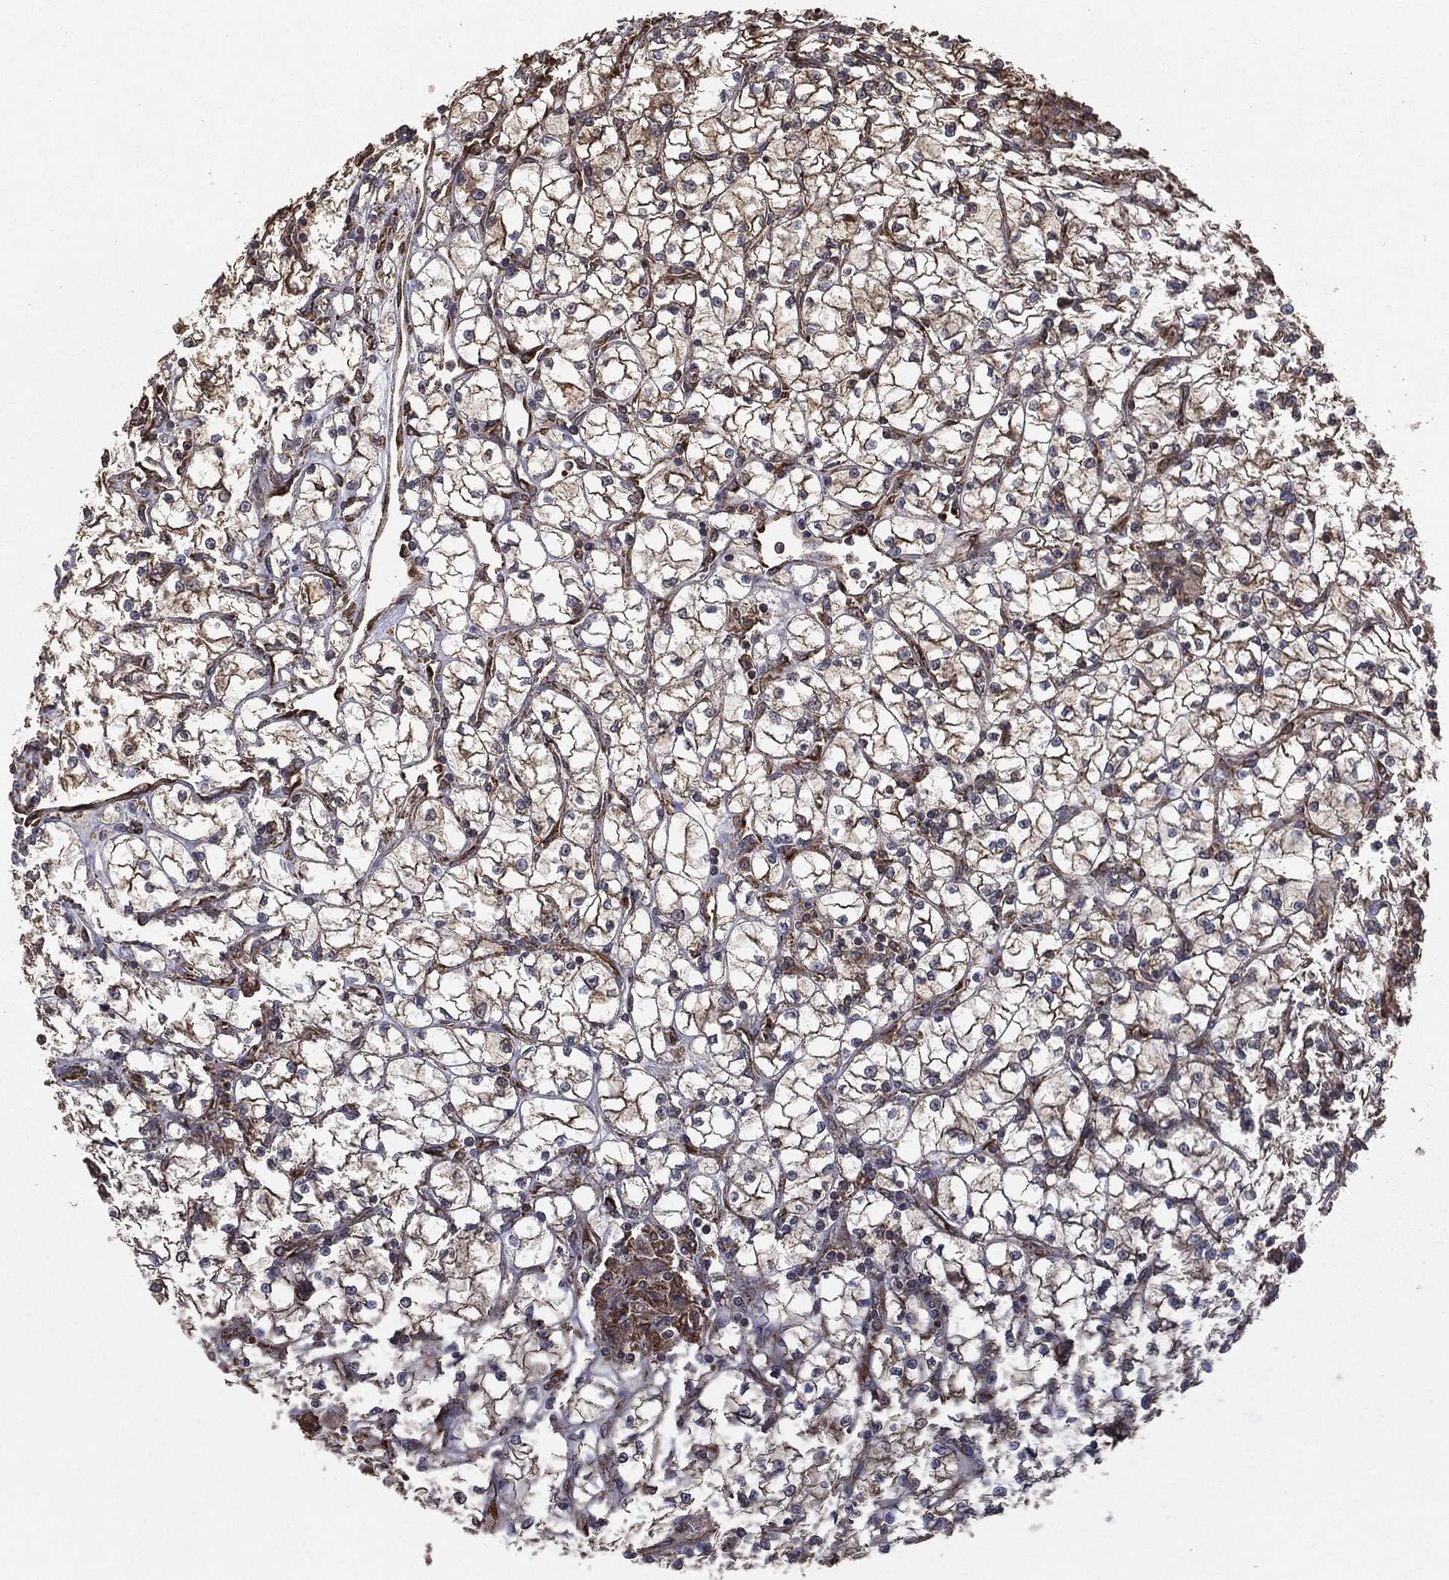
{"staining": {"intensity": "moderate", "quantity": "25%-75%", "location": "cytoplasmic/membranous"}, "tissue": "renal cancer", "cell_type": "Tumor cells", "image_type": "cancer", "snomed": [{"axis": "morphology", "description": "Adenocarcinoma, NOS"}, {"axis": "topography", "description": "Kidney"}], "caption": "There is medium levels of moderate cytoplasmic/membranous staining in tumor cells of renal cancer (adenocarcinoma), as demonstrated by immunohistochemical staining (brown color).", "gene": "MTOR", "patient": {"sex": "female", "age": 64}}